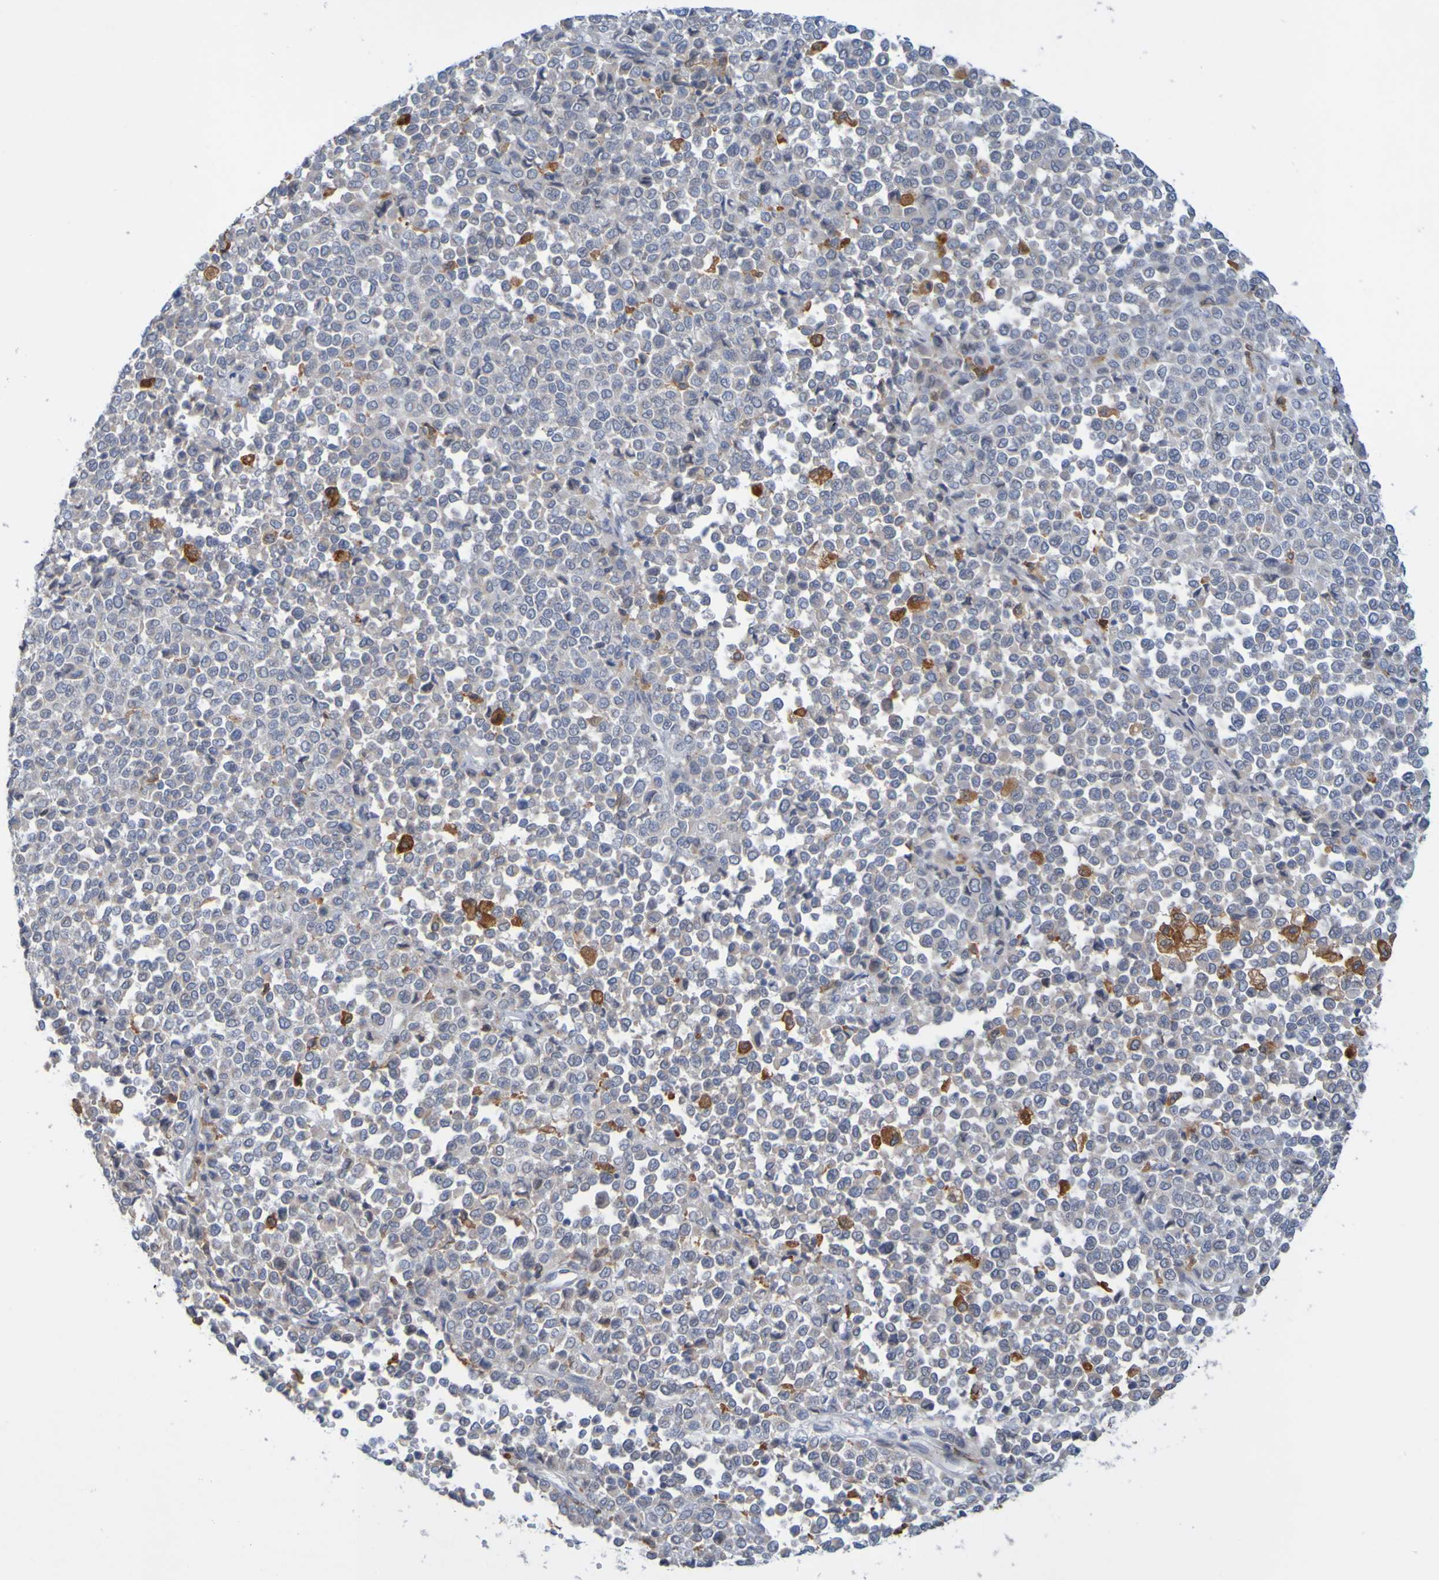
{"staining": {"intensity": "weak", "quantity": "<25%", "location": "cytoplasmic/membranous"}, "tissue": "melanoma", "cell_type": "Tumor cells", "image_type": "cancer", "snomed": [{"axis": "morphology", "description": "Malignant melanoma, Metastatic site"}, {"axis": "topography", "description": "Pancreas"}], "caption": "Protein analysis of melanoma demonstrates no significant expression in tumor cells.", "gene": "LILRB5", "patient": {"sex": "female", "age": 30}}